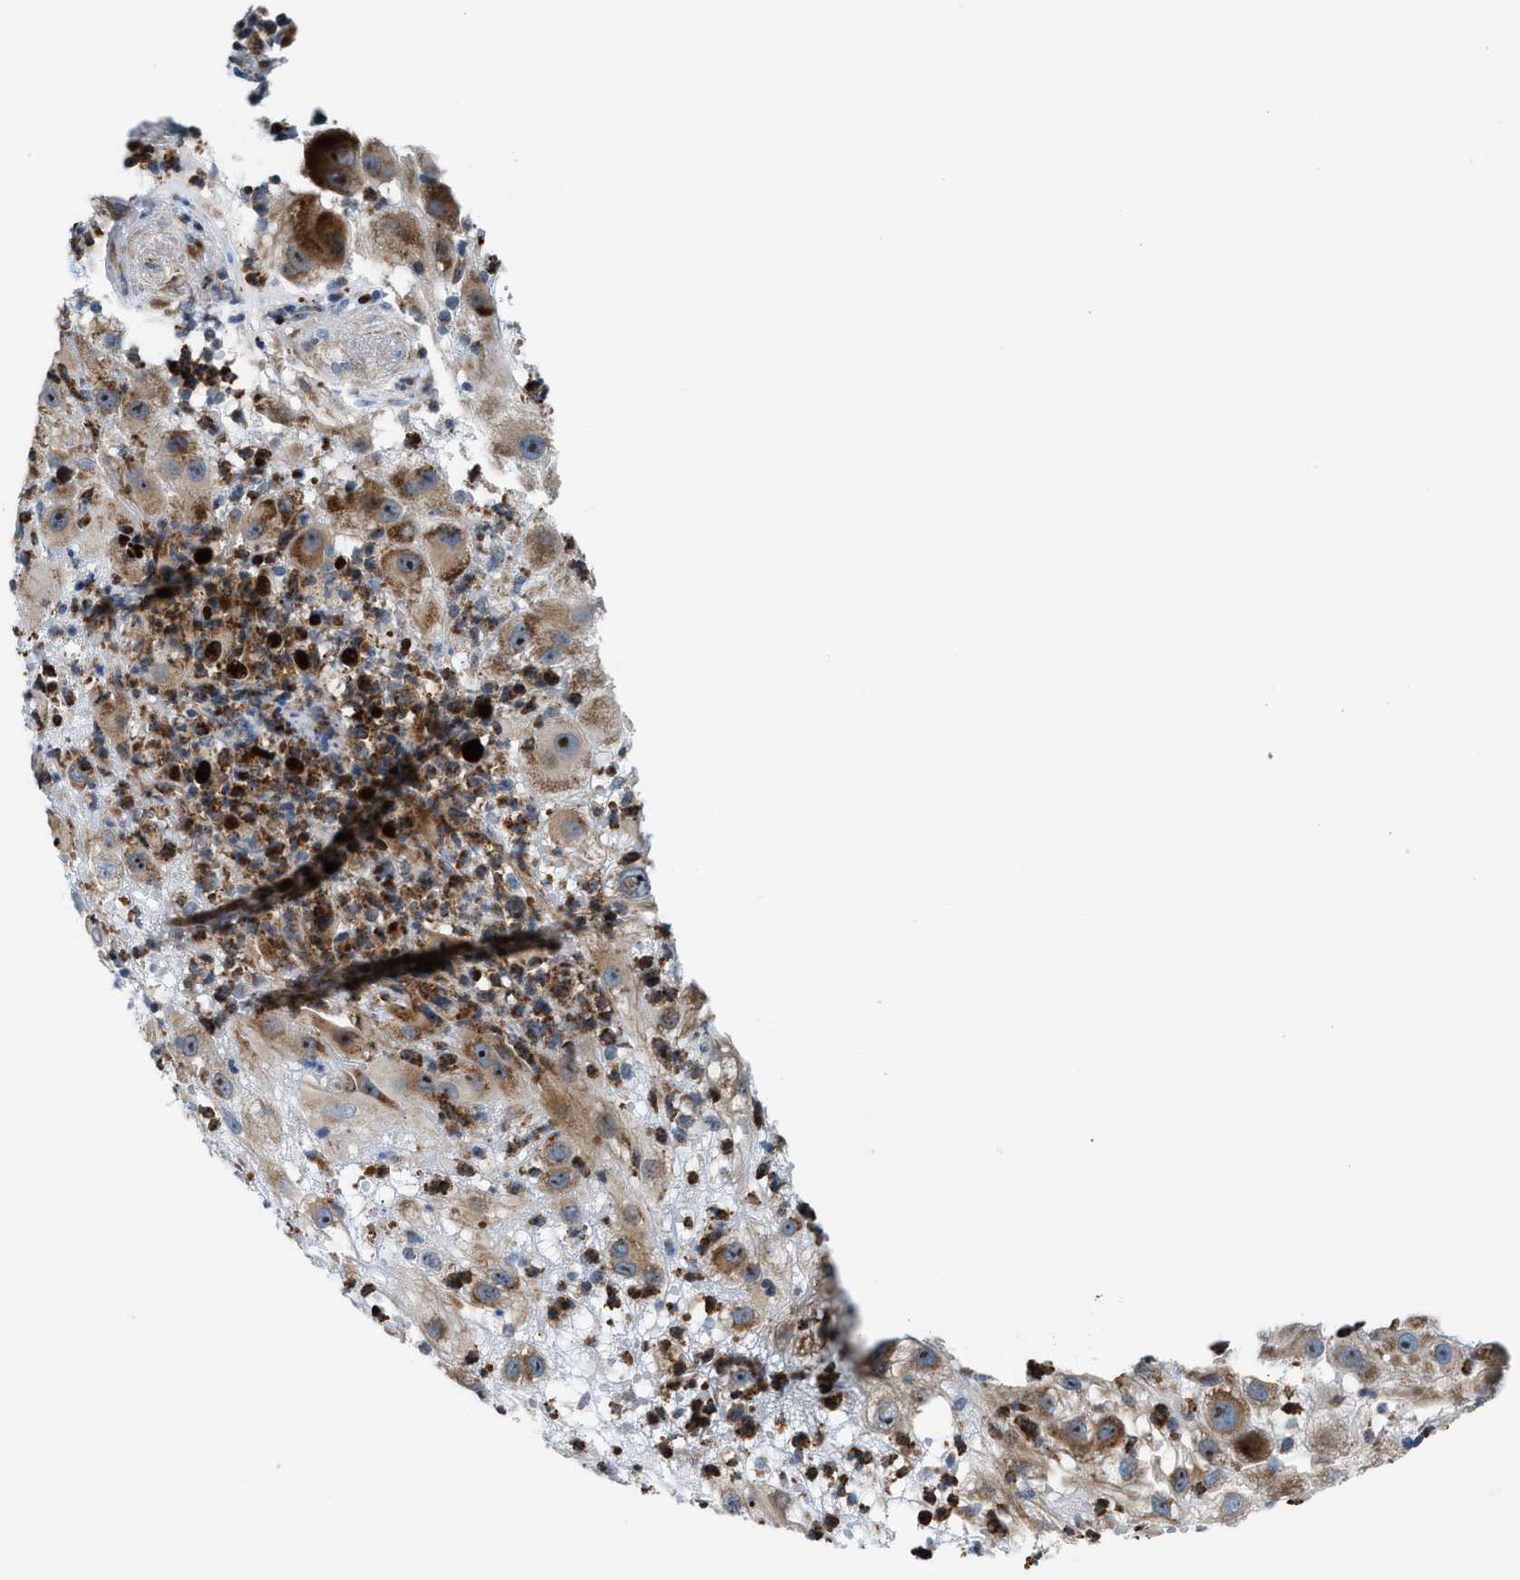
{"staining": {"intensity": "moderate", "quantity": ">75%", "location": "cytoplasmic/membranous,nuclear"}, "tissue": "melanoma", "cell_type": "Tumor cells", "image_type": "cancer", "snomed": [{"axis": "morphology", "description": "Malignant melanoma, NOS"}, {"axis": "topography", "description": "Skin"}], "caption": "A medium amount of moderate cytoplasmic/membranous and nuclear expression is identified in about >75% of tumor cells in malignant melanoma tissue.", "gene": "TPH1", "patient": {"sex": "female", "age": 81}}